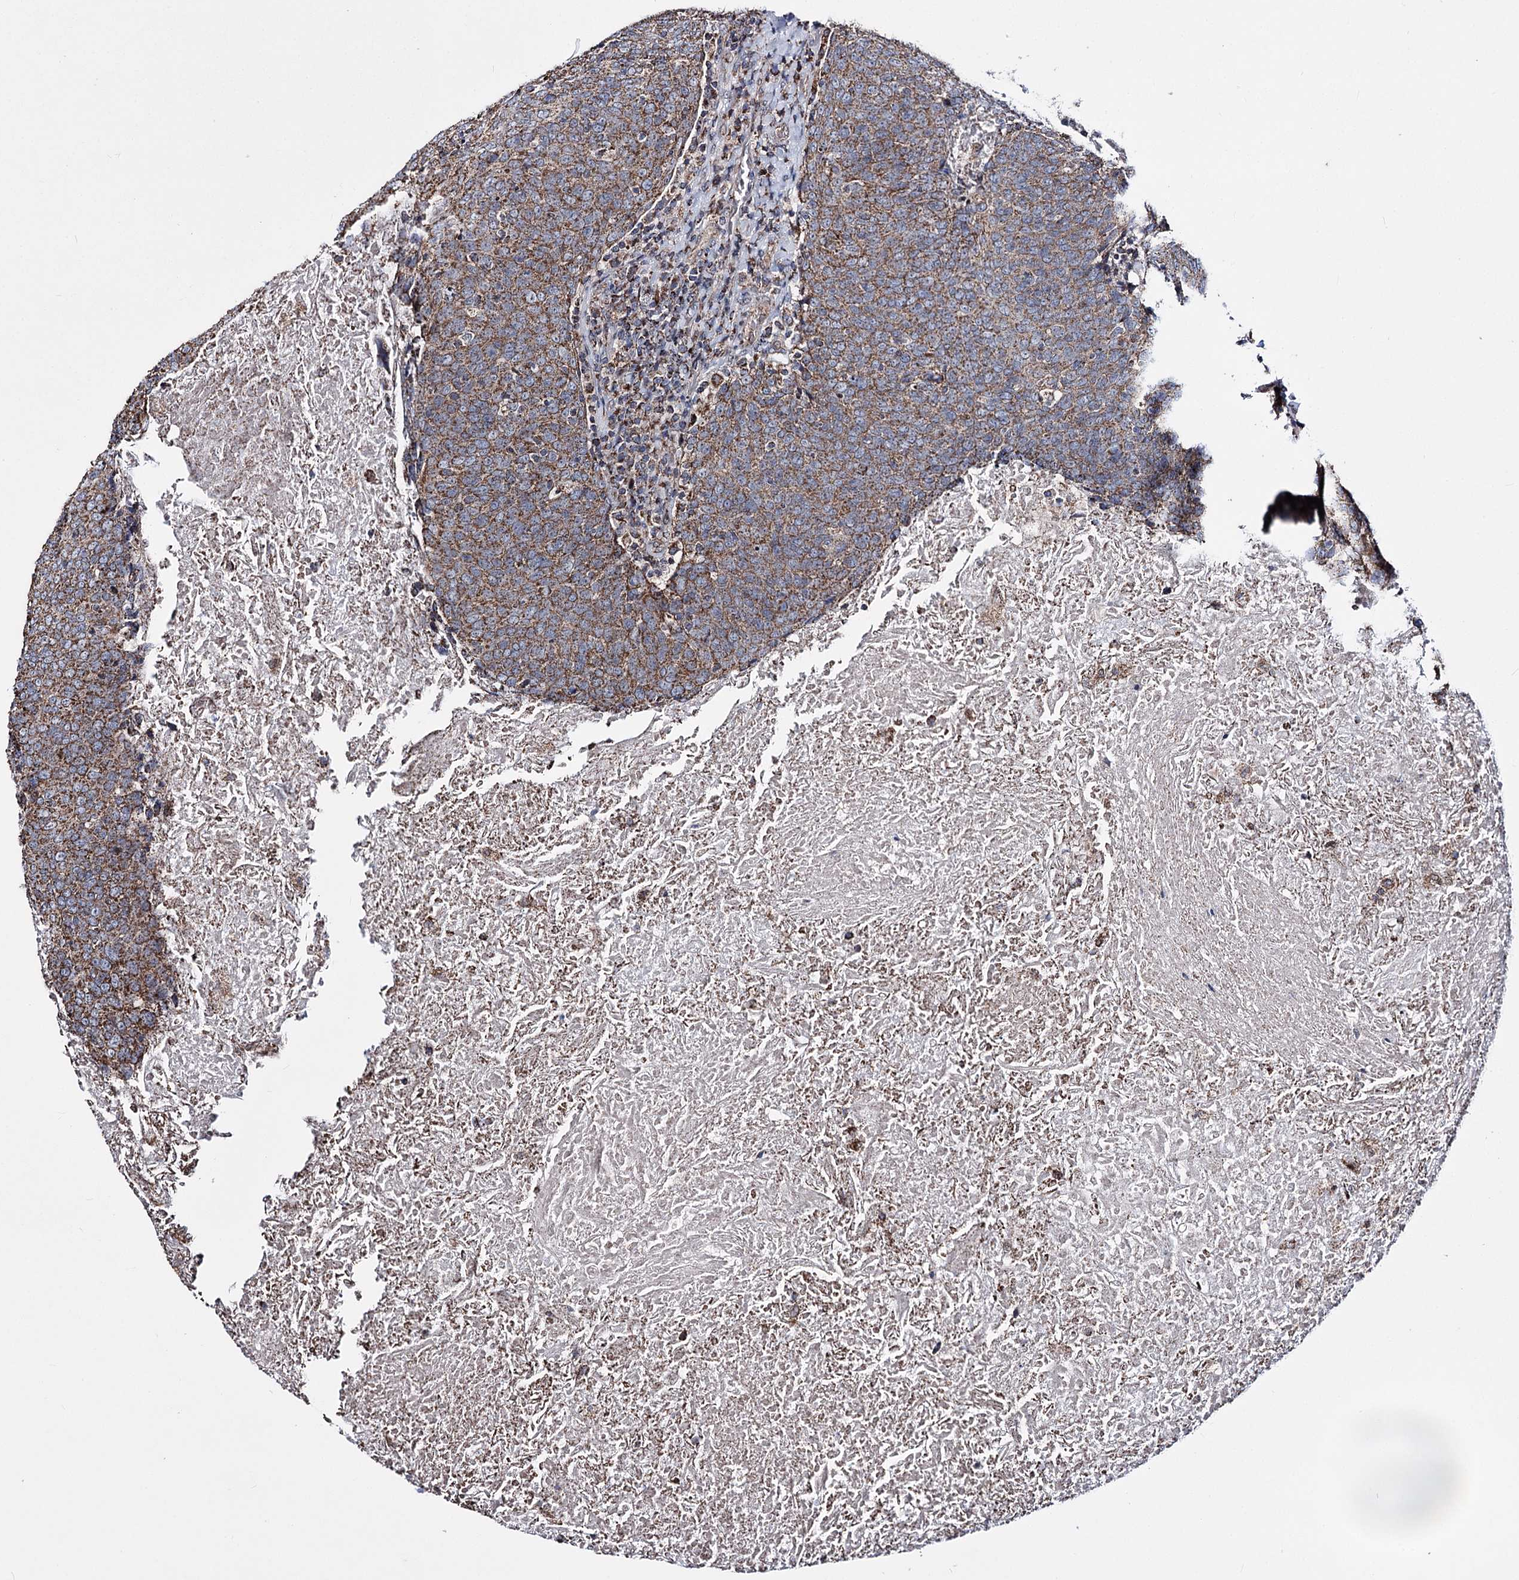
{"staining": {"intensity": "moderate", "quantity": ">75%", "location": "cytoplasmic/membranous"}, "tissue": "head and neck cancer", "cell_type": "Tumor cells", "image_type": "cancer", "snomed": [{"axis": "morphology", "description": "Squamous cell carcinoma, NOS"}, {"axis": "morphology", "description": "Squamous cell carcinoma, metastatic, NOS"}, {"axis": "topography", "description": "Lymph node"}, {"axis": "topography", "description": "Head-Neck"}], "caption": "Protein analysis of head and neck metastatic squamous cell carcinoma tissue displays moderate cytoplasmic/membranous staining in approximately >75% of tumor cells.", "gene": "CREB3L4", "patient": {"sex": "male", "age": 62}}